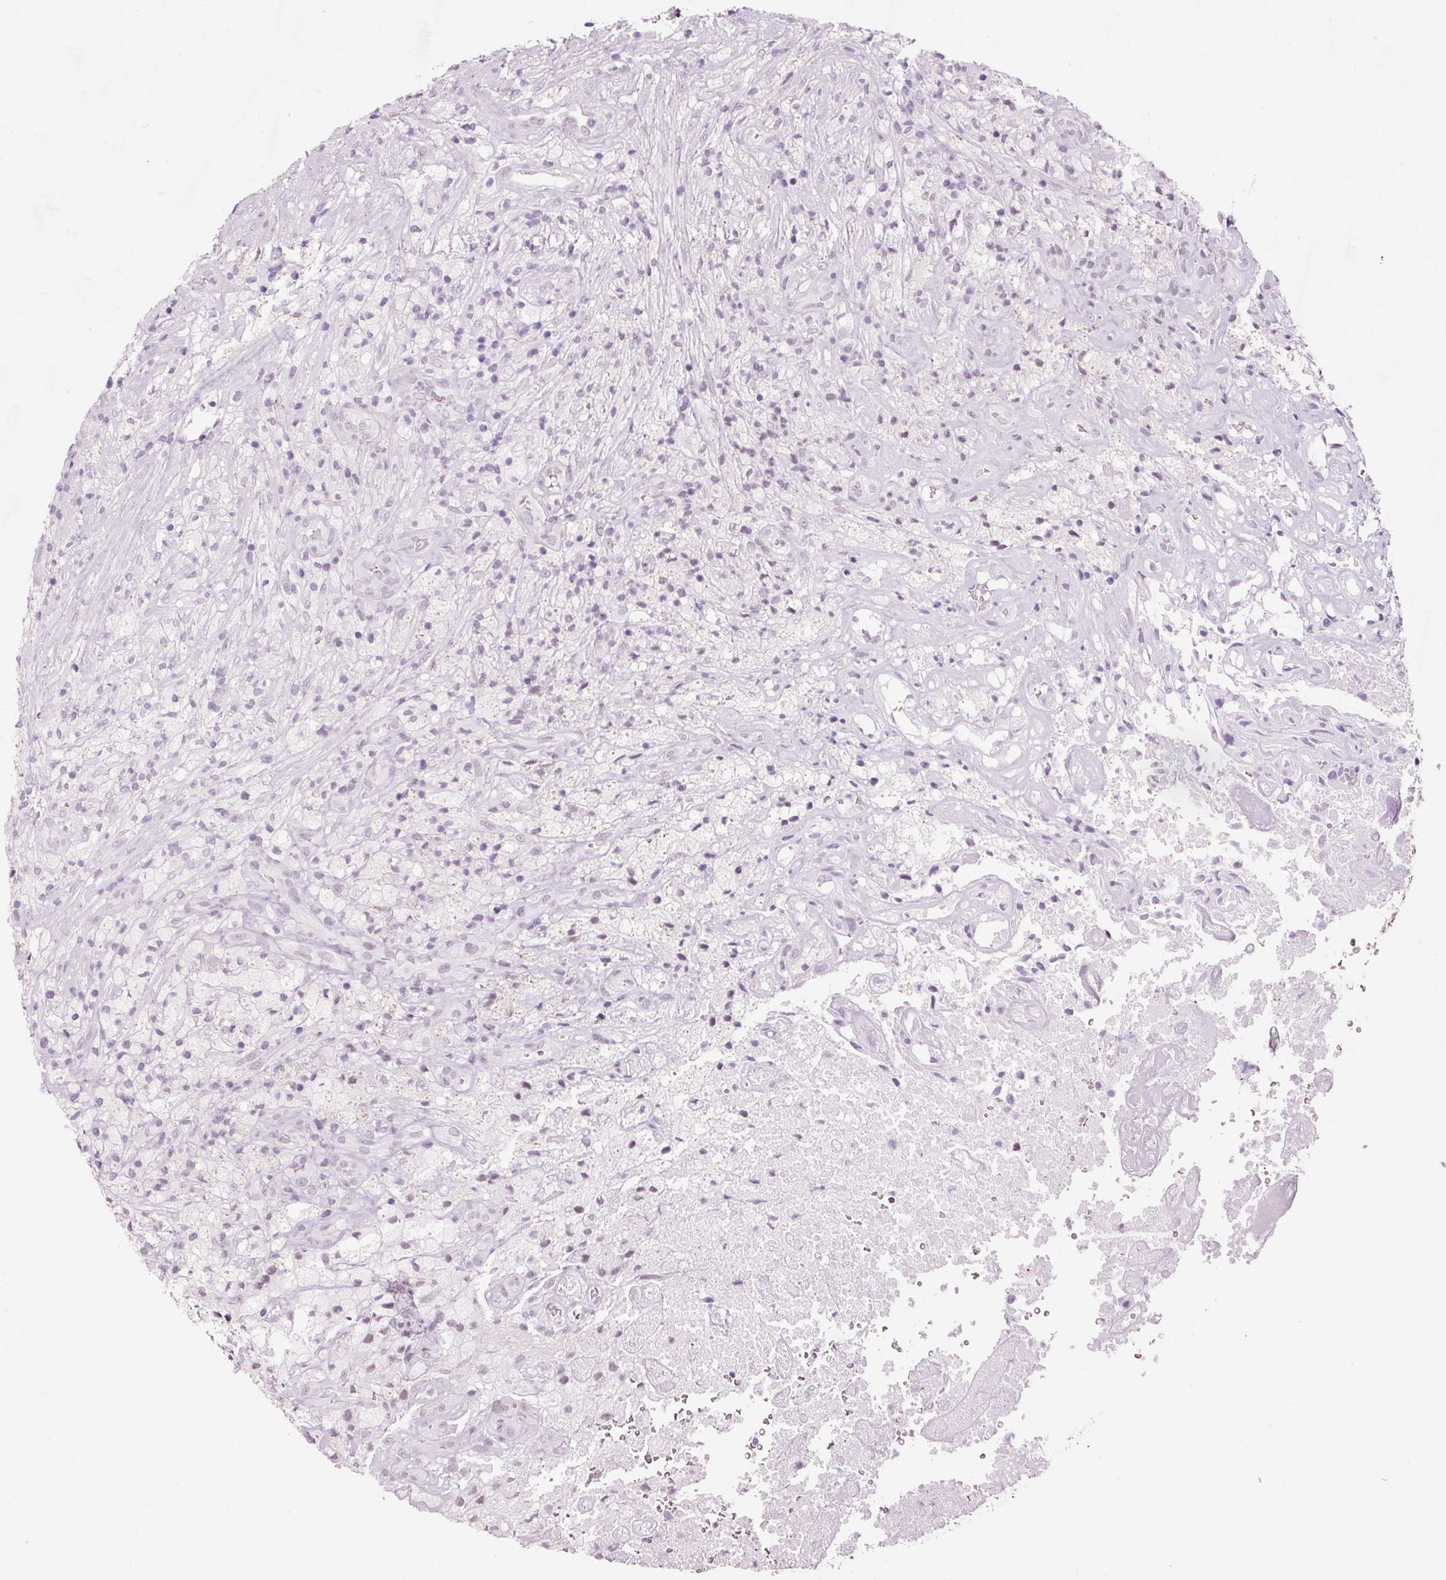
{"staining": {"intensity": "weak", "quantity": "25%-75%", "location": "nuclear"}, "tissue": "glioma", "cell_type": "Tumor cells", "image_type": "cancer", "snomed": [{"axis": "morphology", "description": "Glioma, malignant, High grade"}, {"axis": "topography", "description": "Brain"}], "caption": "Malignant high-grade glioma was stained to show a protein in brown. There is low levels of weak nuclear positivity in approximately 25%-75% of tumor cells.", "gene": "ANKRD20A1", "patient": {"sex": "male", "age": 69}}